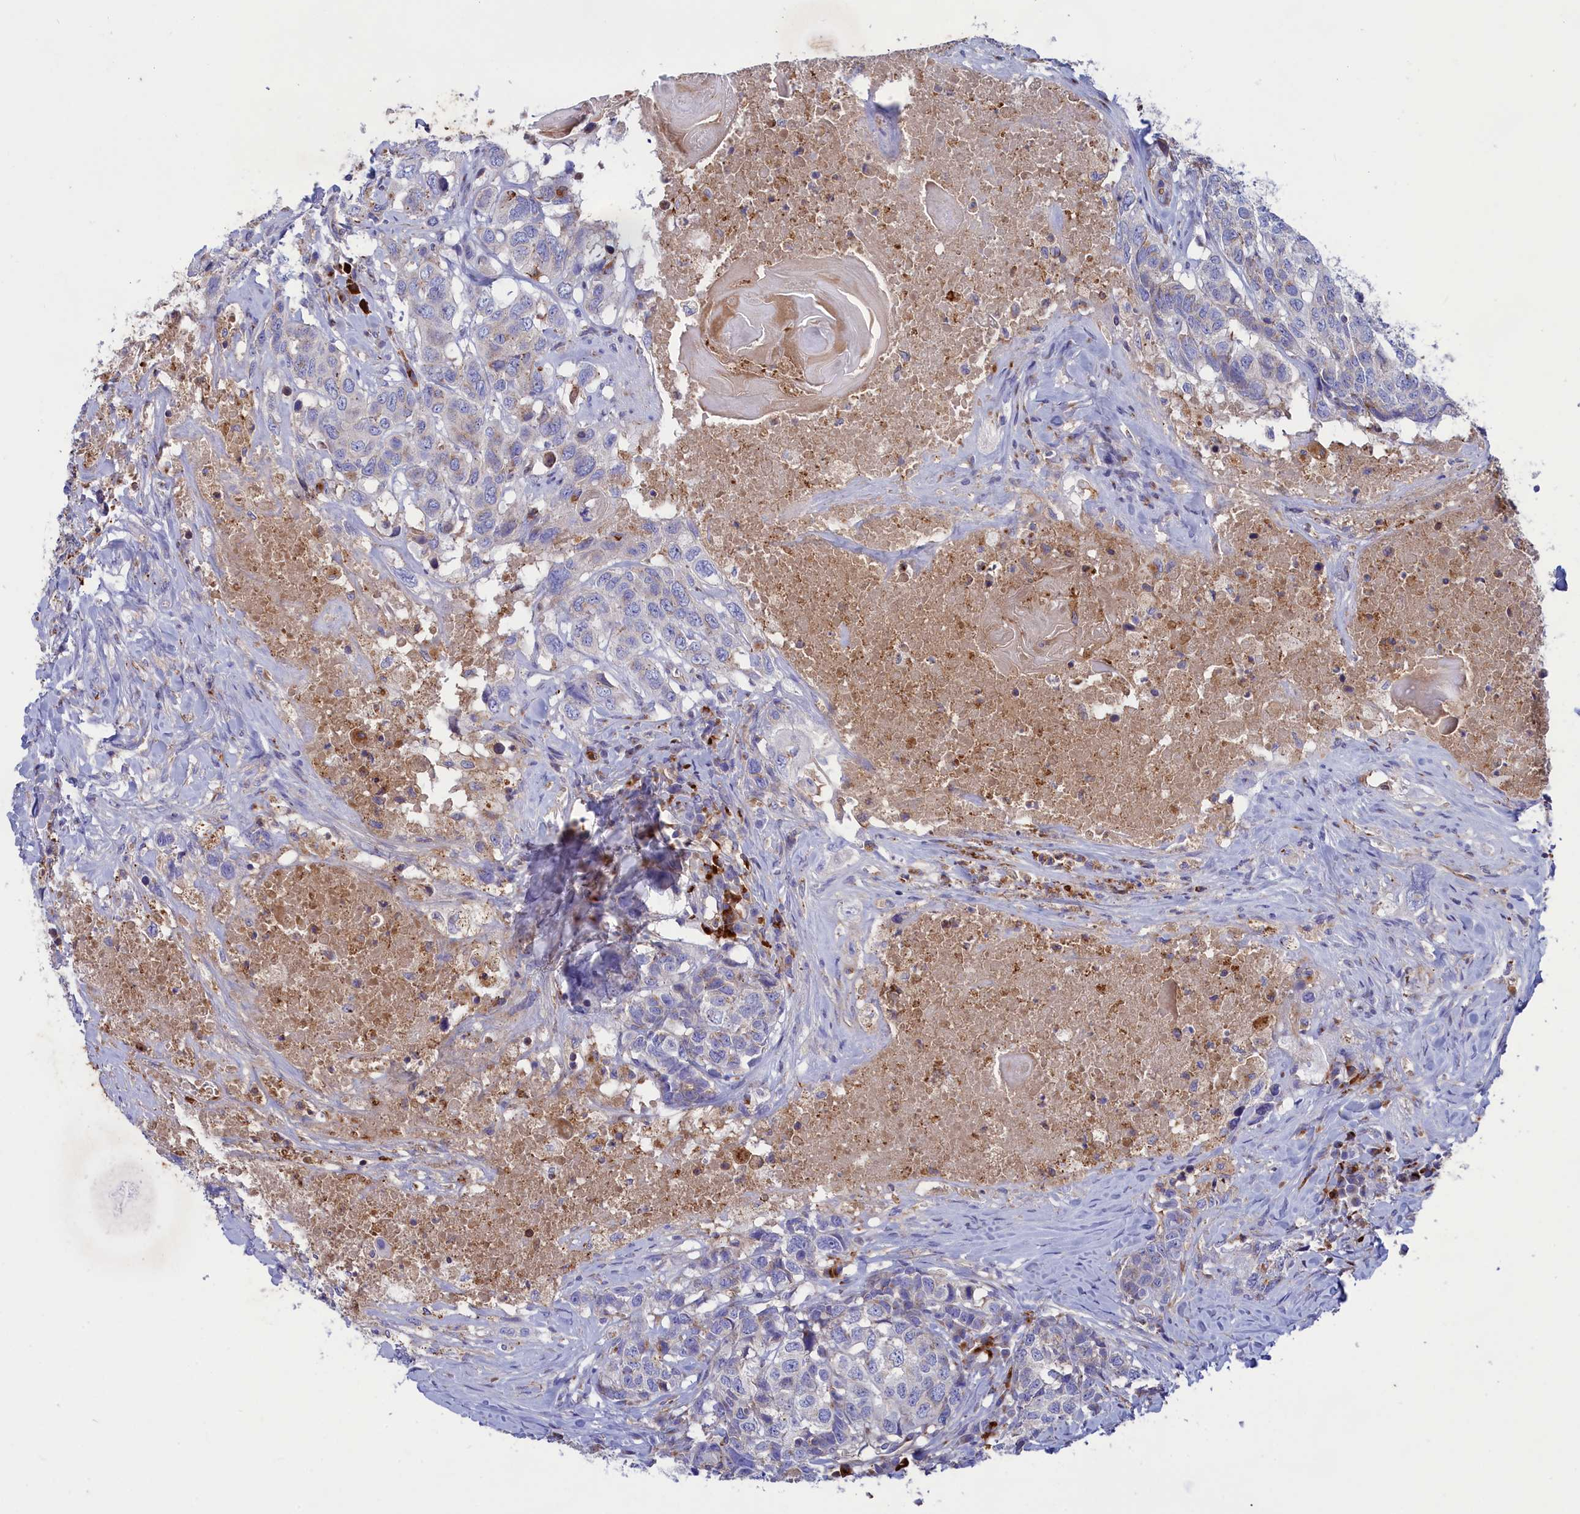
{"staining": {"intensity": "negative", "quantity": "none", "location": "none"}, "tissue": "head and neck cancer", "cell_type": "Tumor cells", "image_type": "cancer", "snomed": [{"axis": "morphology", "description": "Squamous cell carcinoma, NOS"}, {"axis": "topography", "description": "Head-Neck"}], "caption": "A histopathology image of human head and neck cancer (squamous cell carcinoma) is negative for staining in tumor cells.", "gene": "SCAMP4", "patient": {"sex": "male", "age": 66}}